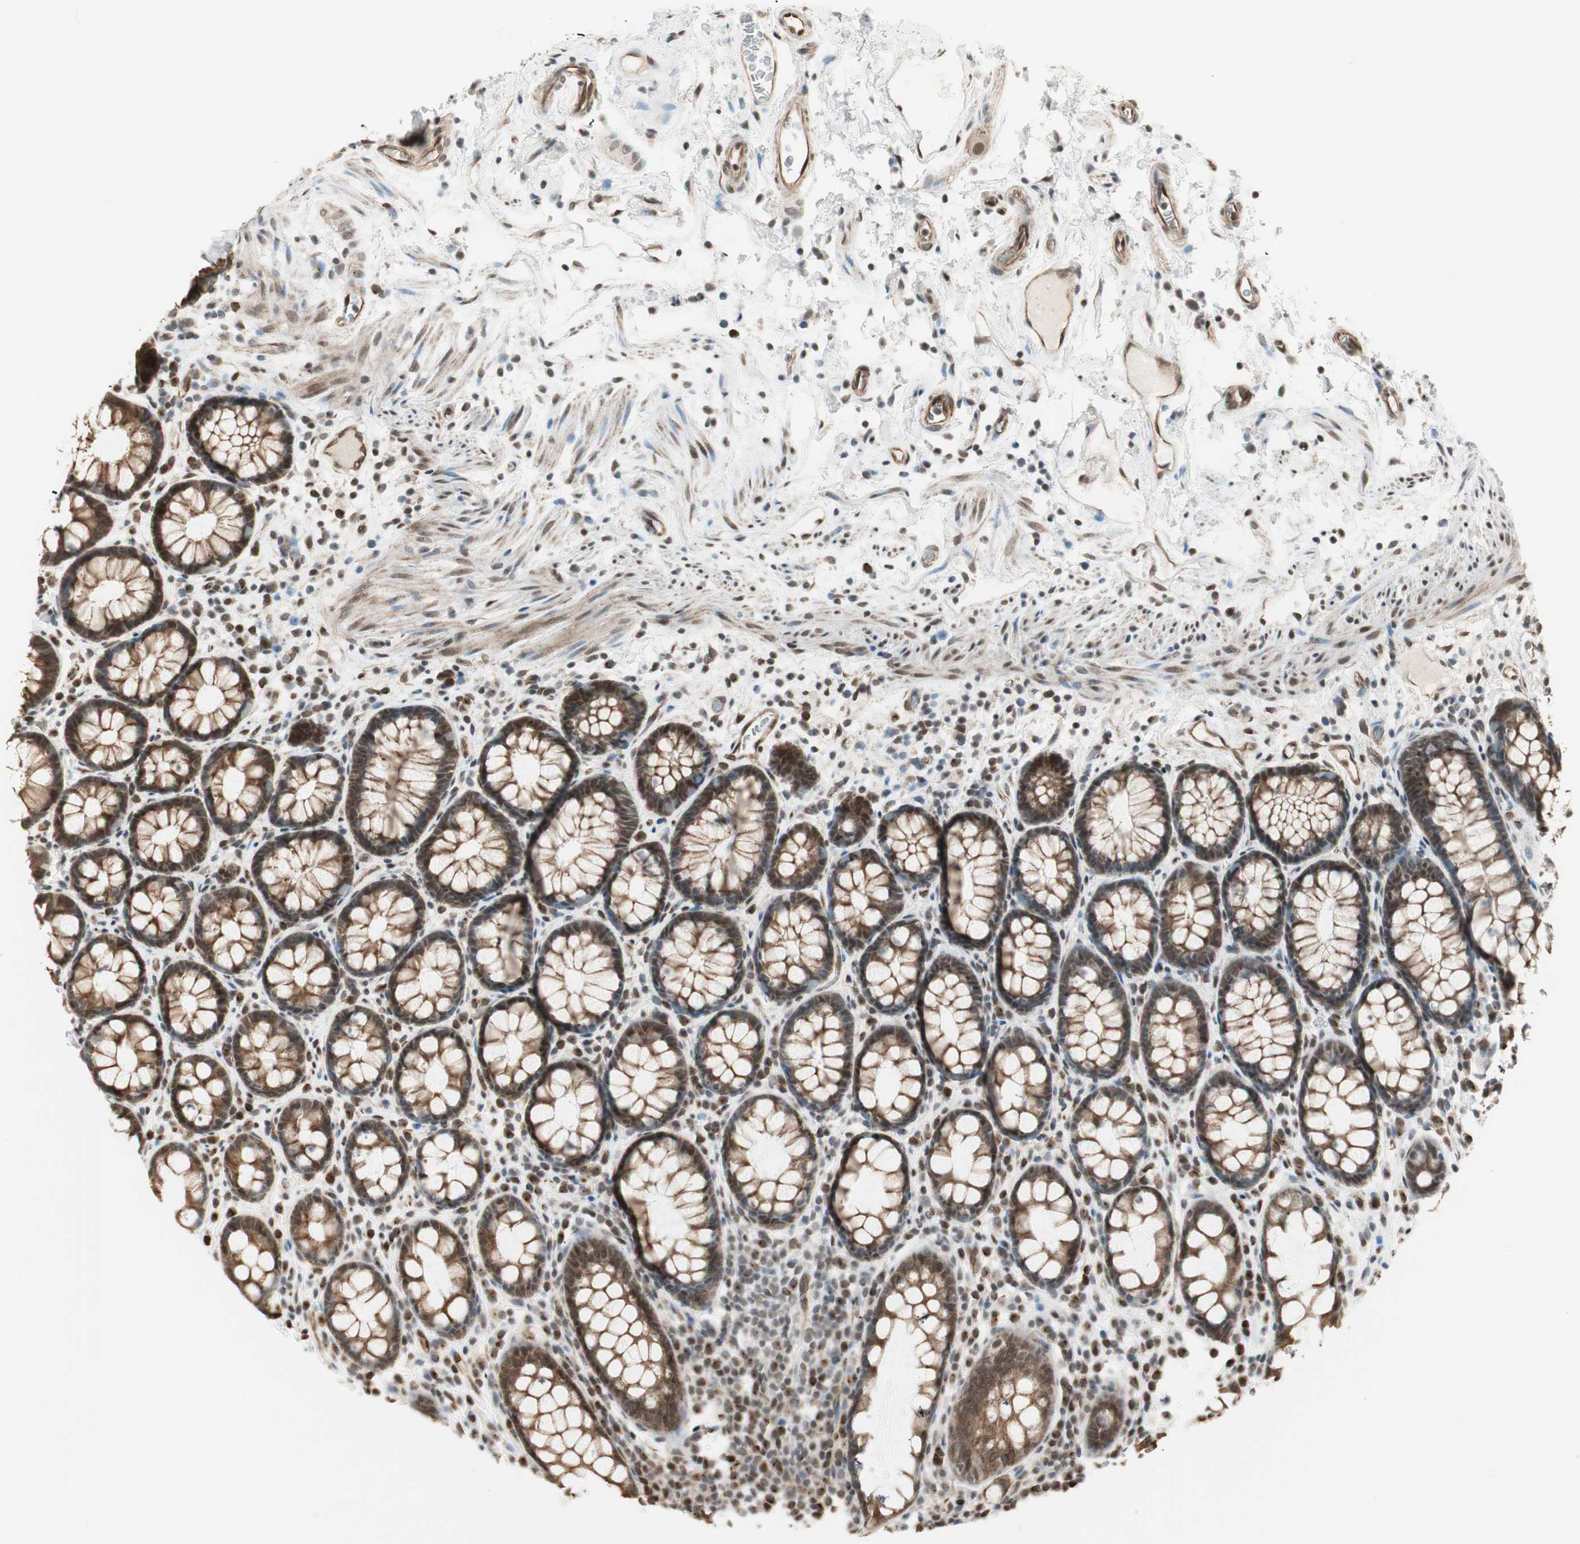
{"staining": {"intensity": "moderate", "quantity": ">75%", "location": "cytoplasmic/membranous,nuclear"}, "tissue": "rectum", "cell_type": "Glandular cells", "image_type": "normal", "snomed": [{"axis": "morphology", "description": "Normal tissue, NOS"}, {"axis": "topography", "description": "Rectum"}], "caption": "Immunohistochemical staining of unremarkable human rectum exhibits medium levels of moderate cytoplasmic/membranous,nuclear staining in approximately >75% of glandular cells. (brown staining indicates protein expression, while blue staining denotes nuclei).", "gene": "ZBTB17", "patient": {"sex": "male", "age": 92}}